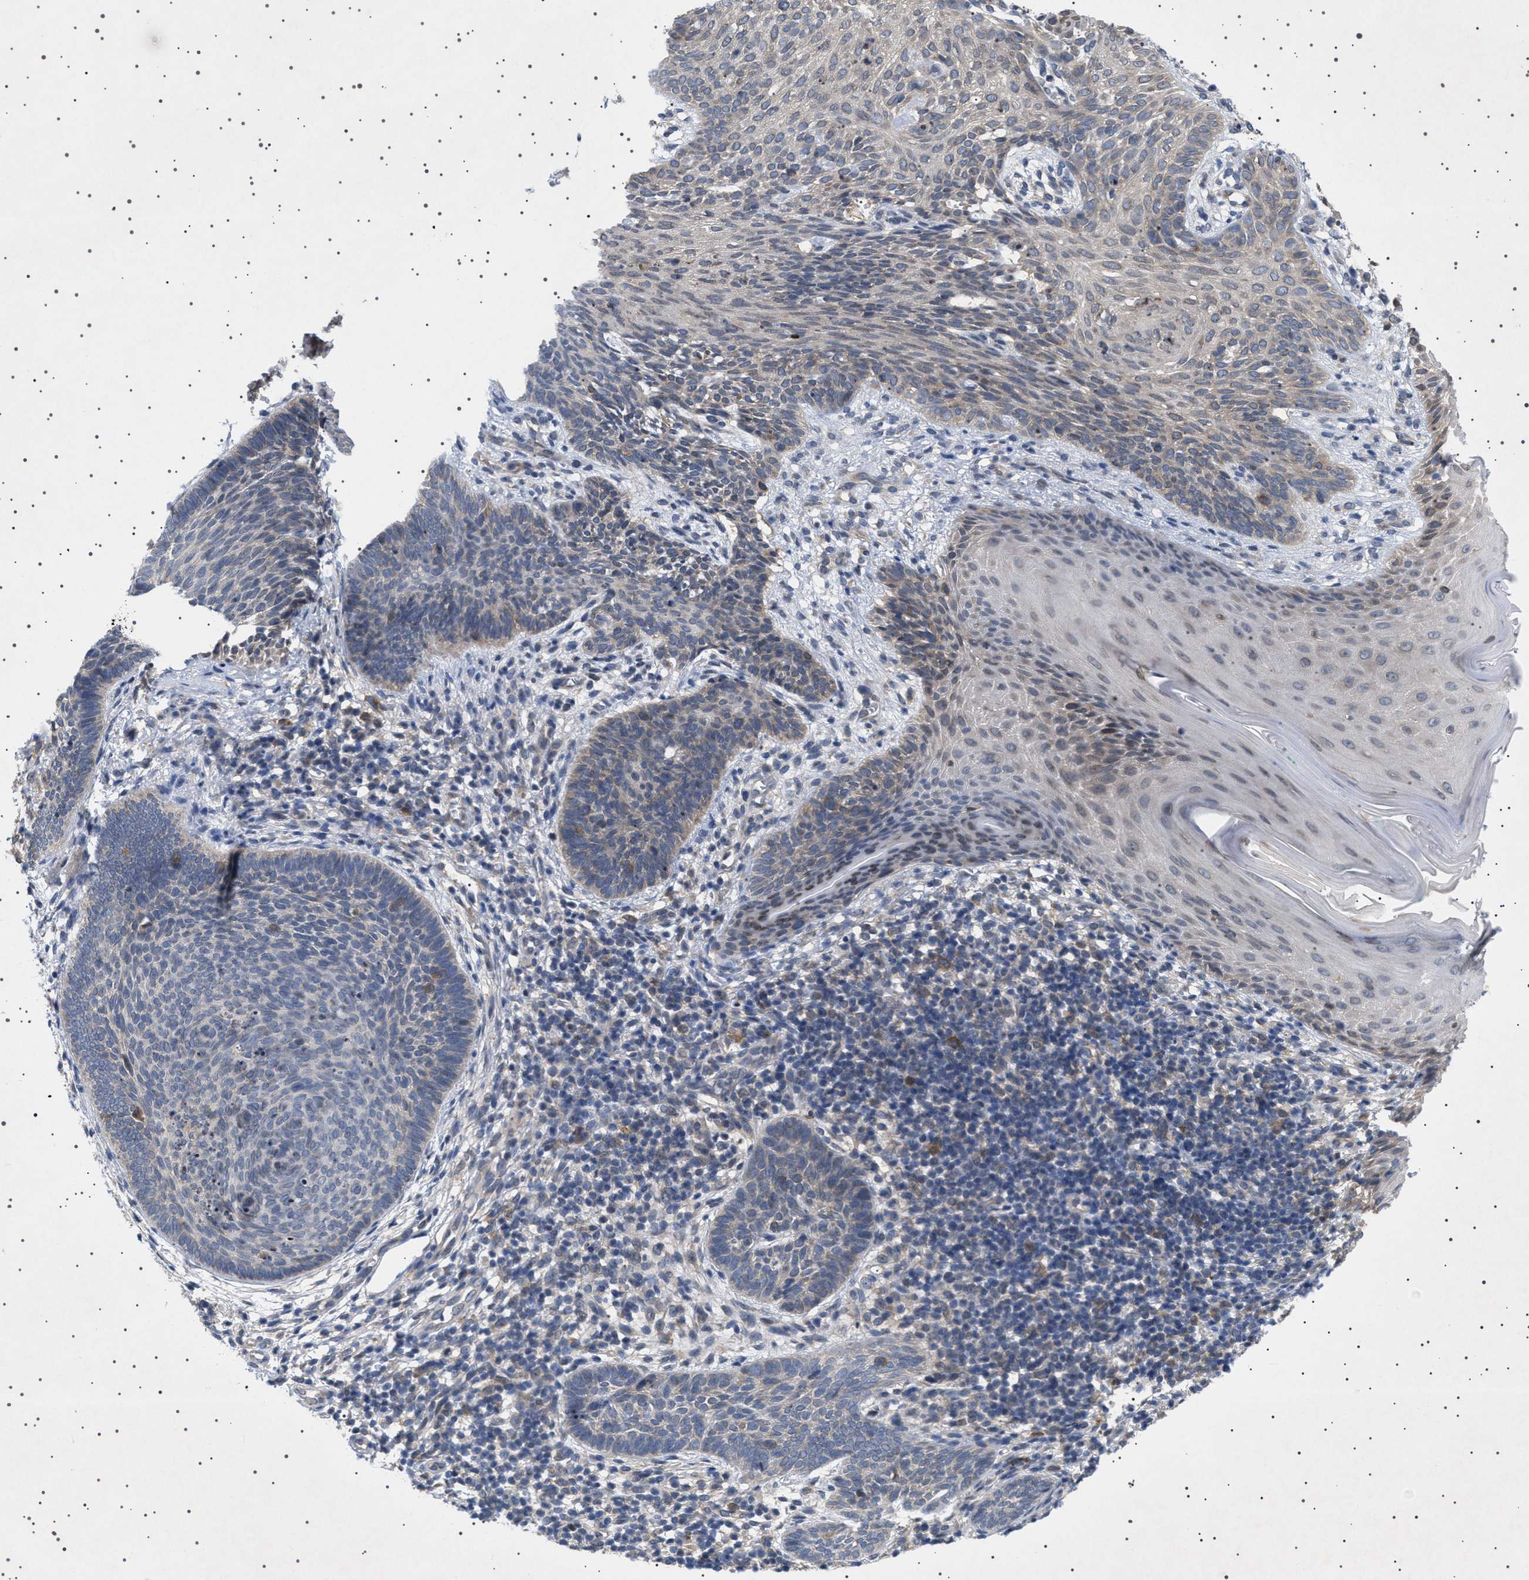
{"staining": {"intensity": "weak", "quantity": "<25%", "location": "cytoplasmic/membranous"}, "tissue": "skin cancer", "cell_type": "Tumor cells", "image_type": "cancer", "snomed": [{"axis": "morphology", "description": "Basal cell carcinoma"}, {"axis": "topography", "description": "Skin"}], "caption": "Tumor cells show no significant staining in basal cell carcinoma (skin).", "gene": "NUP93", "patient": {"sex": "male", "age": 60}}